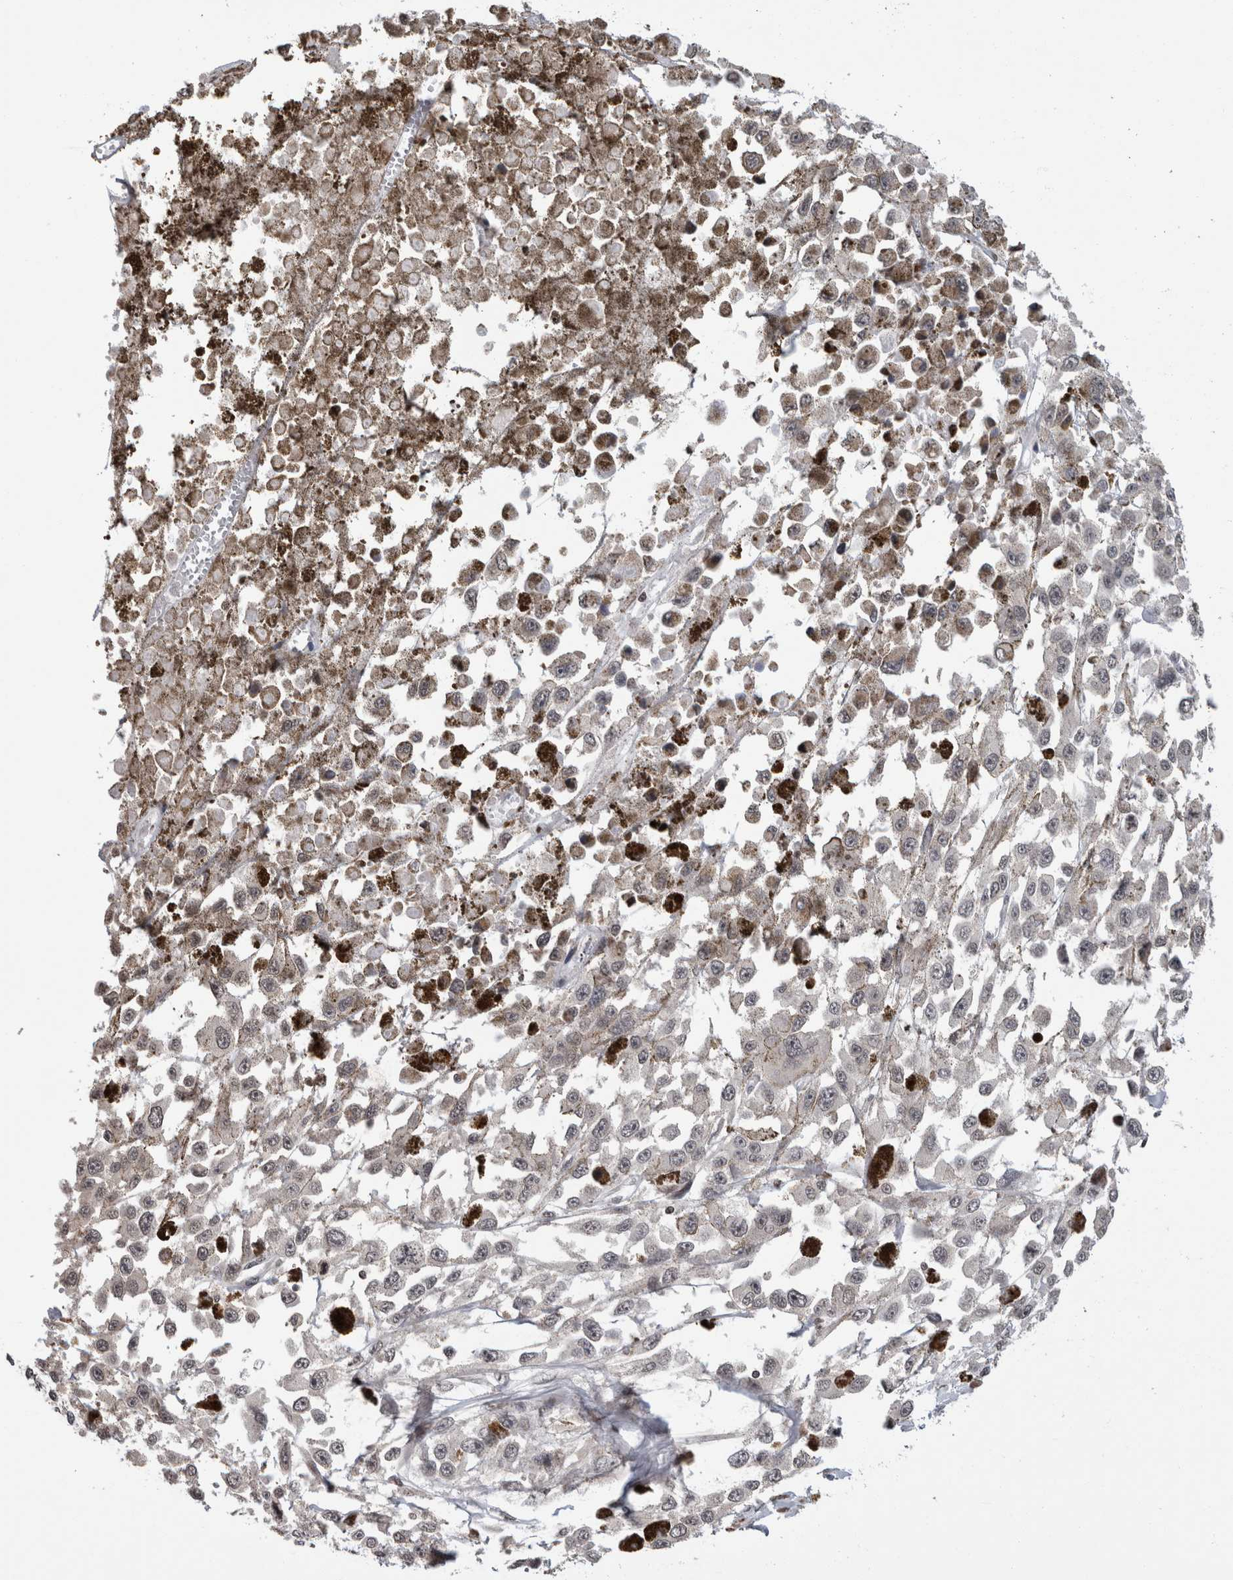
{"staining": {"intensity": "negative", "quantity": "none", "location": "none"}, "tissue": "melanoma", "cell_type": "Tumor cells", "image_type": "cancer", "snomed": [{"axis": "morphology", "description": "Malignant melanoma, Metastatic site"}, {"axis": "topography", "description": "Lymph node"}], "caption": "This is an immunohistochemistry photomicrograph of human melanoma. There is no positivity in tumor cells.", "gene": "ZBTB11", "patient": {"sex": "male", "age": 59}}